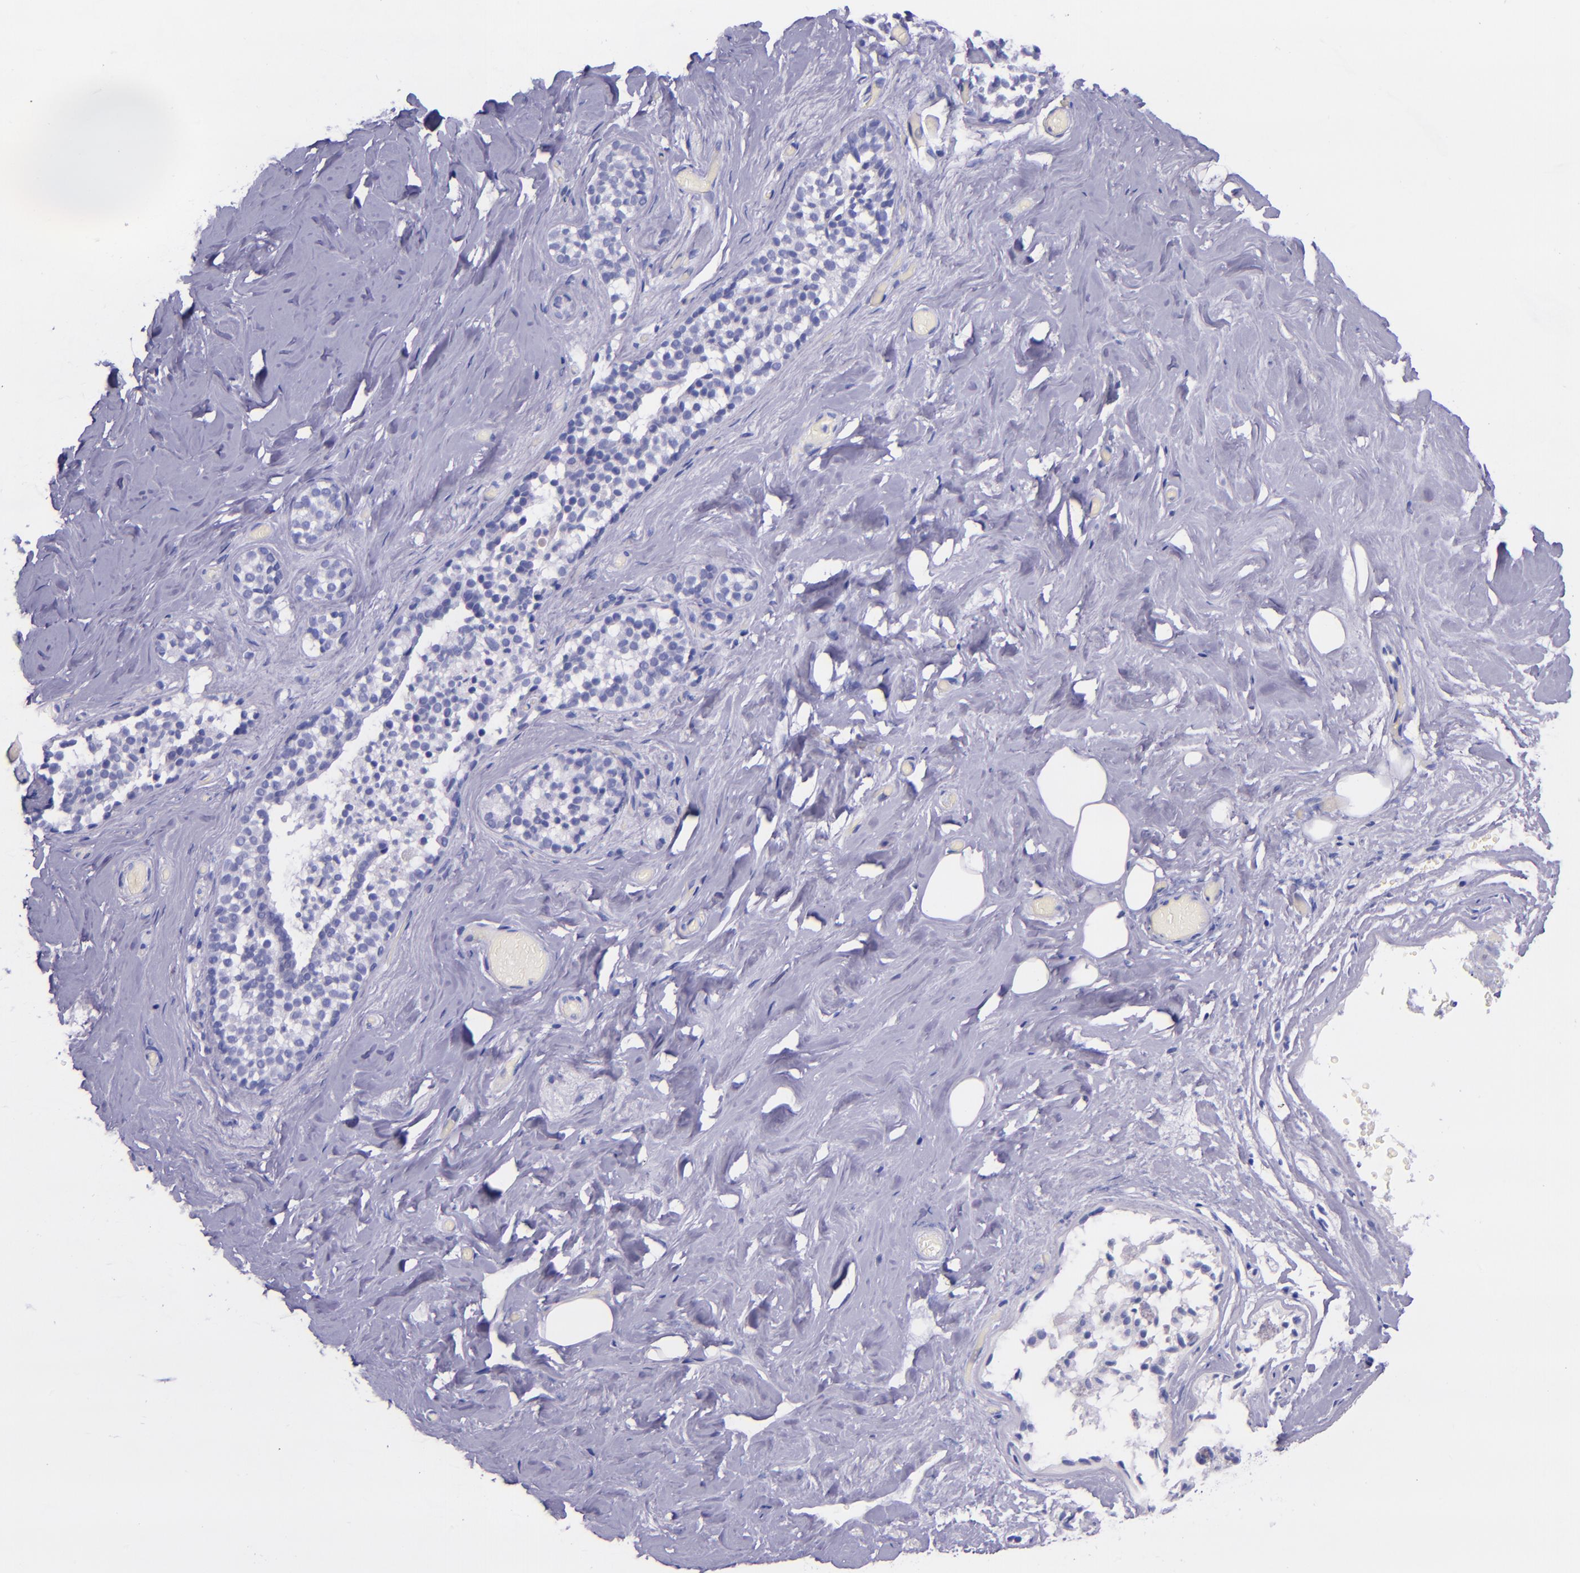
{"staining": {"intensity": "negative", "quantity": "none", "location": "none"}, "tissue": "breast", "cell_type": "Adipocytes", "image_type": "normal", "snomed": [{"axis": "morphology", "description": "Normal tissue, NOS"}, {"axis": "topography", "description": "Breast"}], "caption": "This is an IHC photomicrograph of normal breast. There is no expression in adipocytes.", "gene": "MBP", "patient": {"sex": "female", "age": 75}}